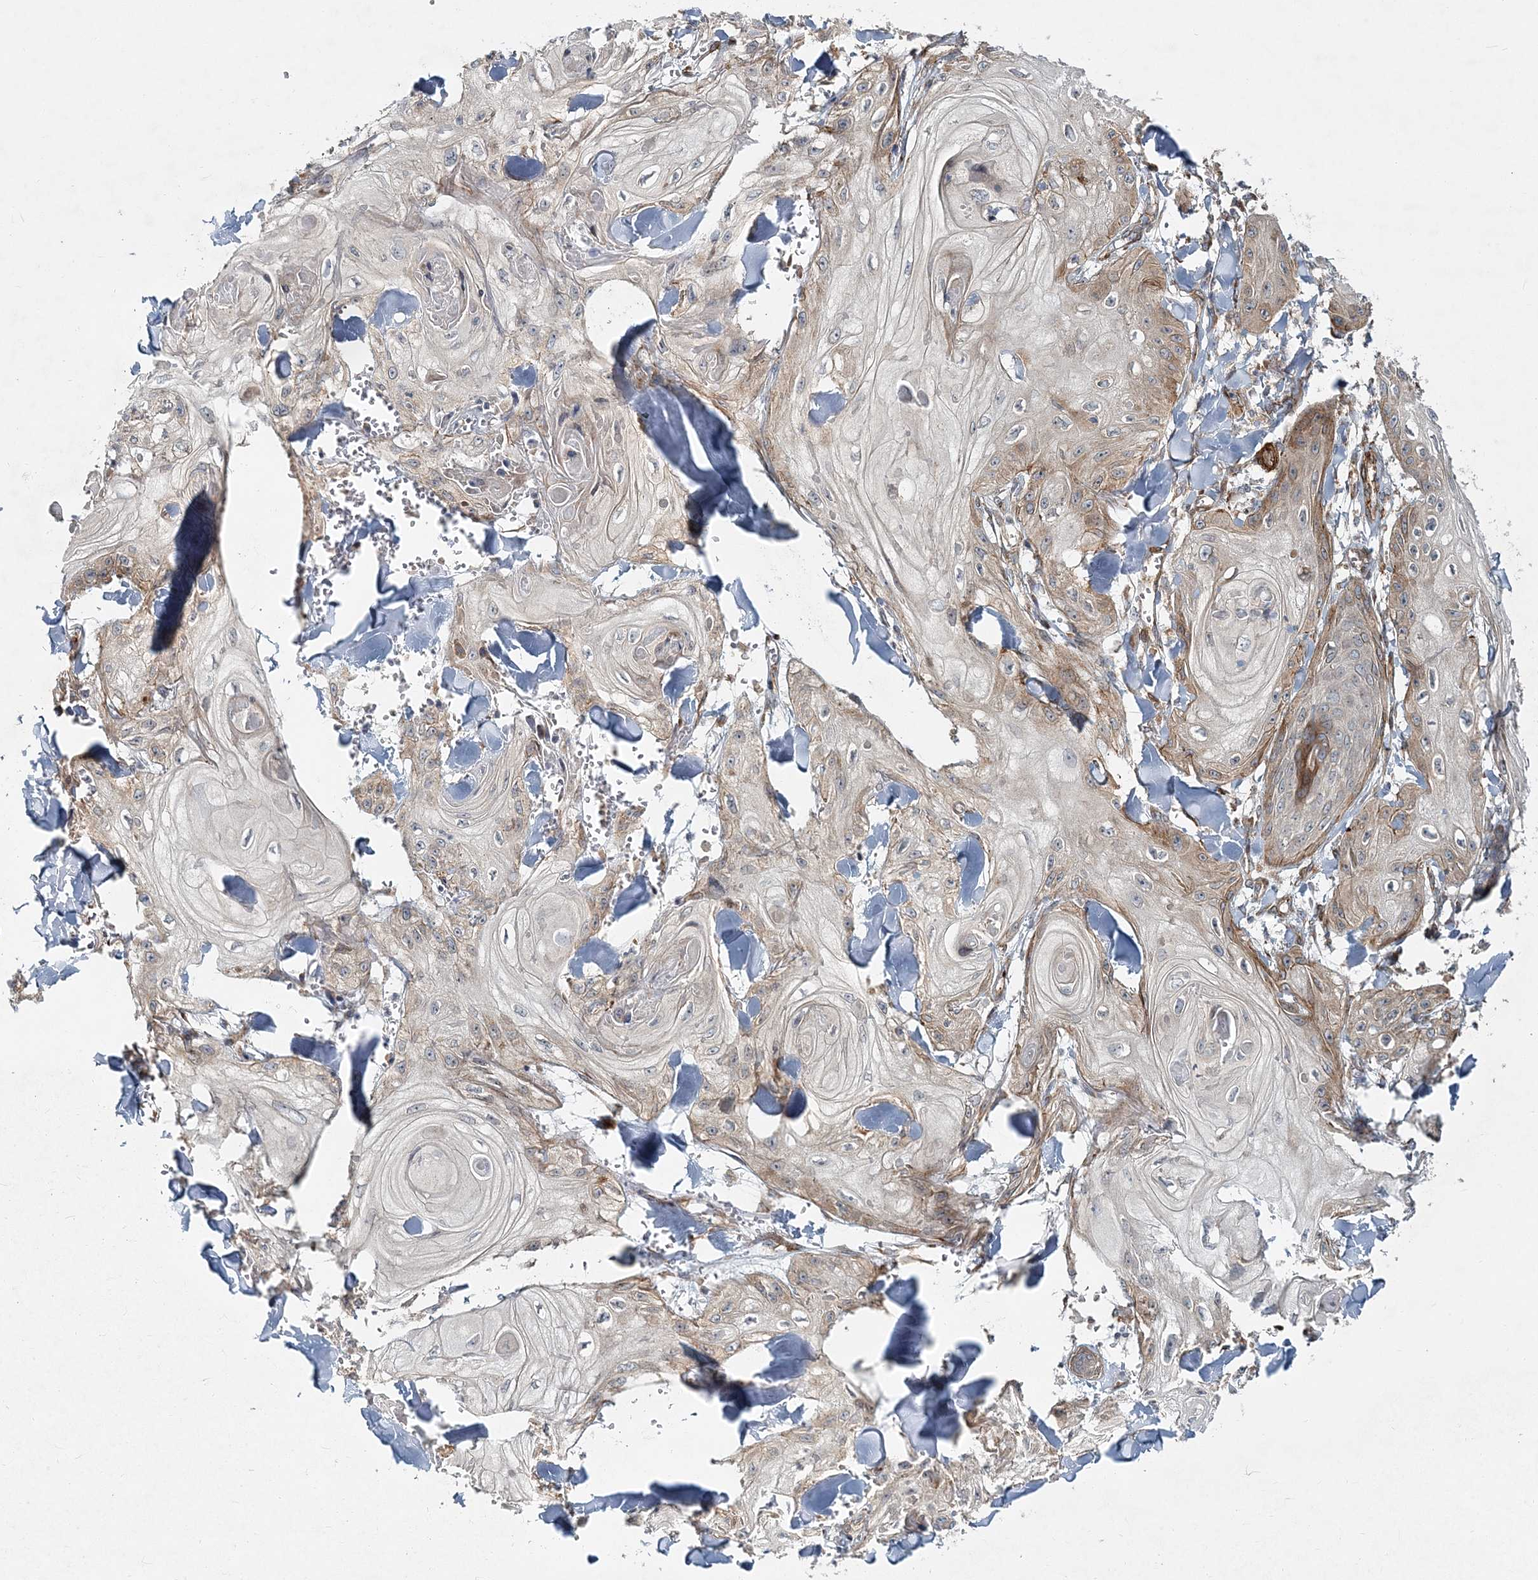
{"staining": {"intensity": "weak", "quantity": "<25%", "location": "cytoplasmic/membranous"}, "tissue": "skin cancer", "cell_type": "Tumor cells", "image_type": "cancer", "snomed": [{"axis": "morphology", "description": "Squamous cell carcinoma, NOS"}, {"axis": "topography", "description": "Skin"}], "caption": "Immunohistochemistry micrograph of skin cancer (squamous cell carcinoma) stained for a protein (brown), which shows no positivity in tumor cells. The staining is performed using DAB (3,3'-diaminobenzidine) brown chromogen with nuclei counter-stained in using hematoxylin.", "gene": "NBAS", "patient": {"sex": "male", "age": 74}}